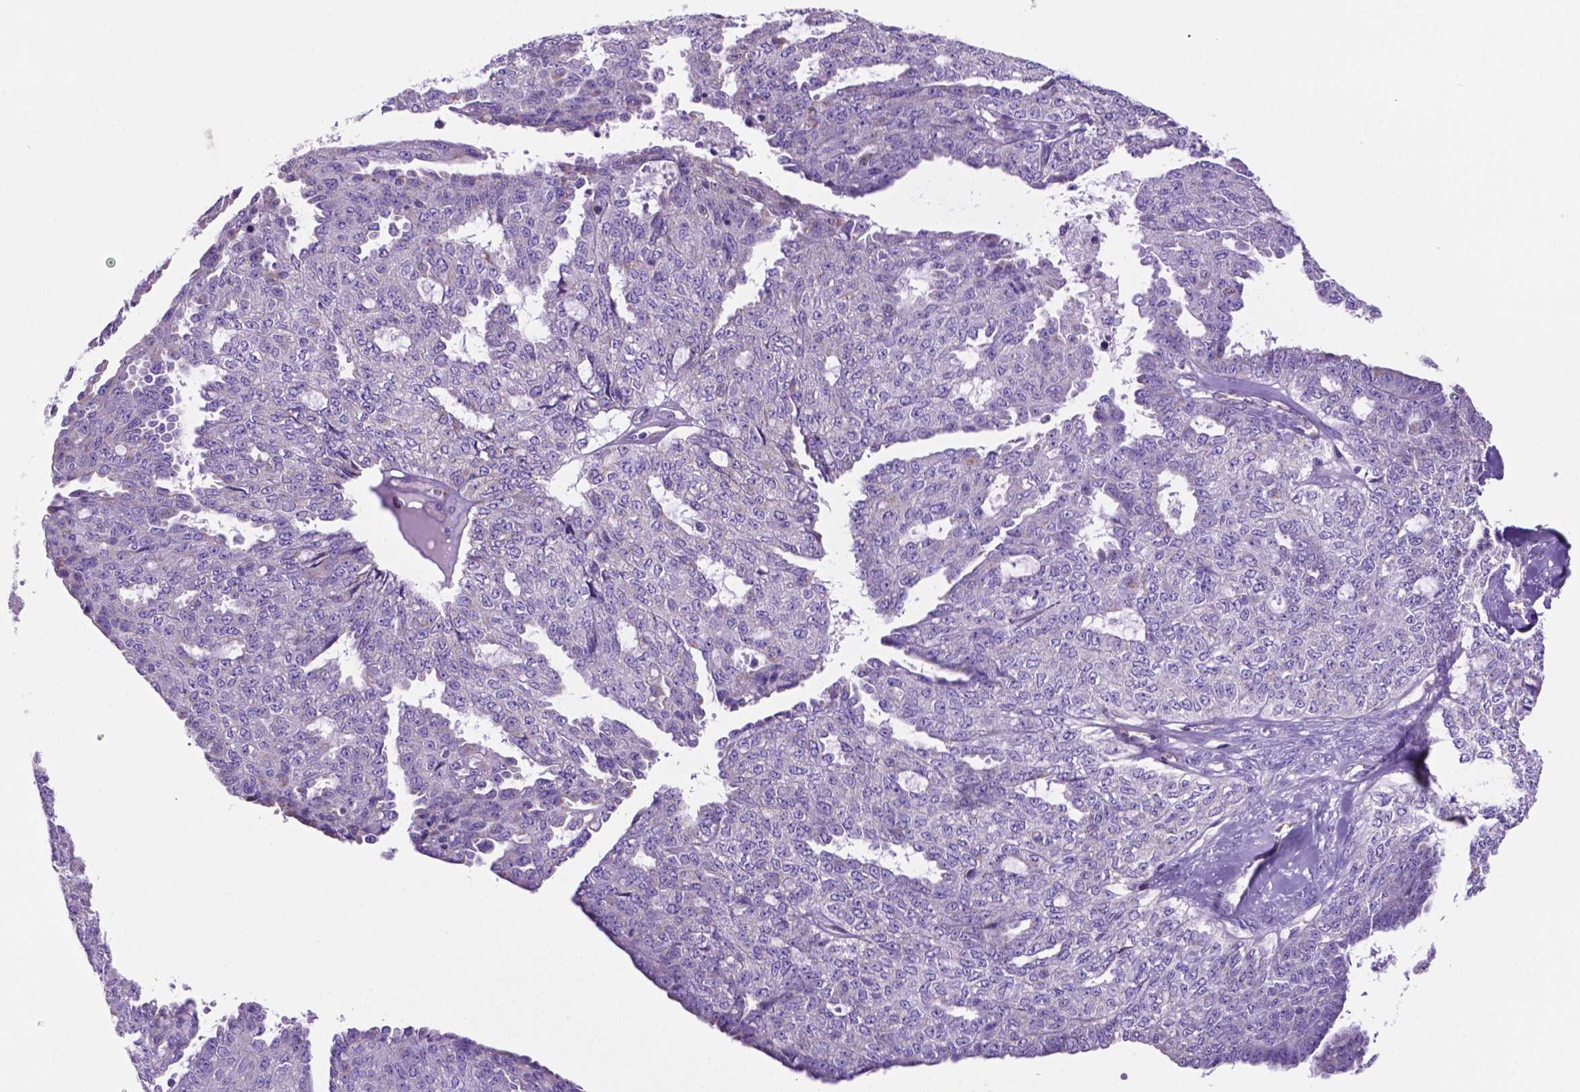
{"staining": {"intensity": "negative", "quantity": "none", "location": "none"}, "tissue": "ovarian cancer", "cell_type": "Tumor cells", "image_type": "cancer", "snomed": [{"axis": "morphology", "description": "Cystadenocarcinoma, serous, NOS"}, {"axis": "topography", "description": "Ovary"}], "caption": "A histopathology image of human serous cystadenocarcinoma (ovarian) is negative for staining in tumor cells.", "gene": "TMEM121B", "patient": {"sex": "female", "age": 71}}